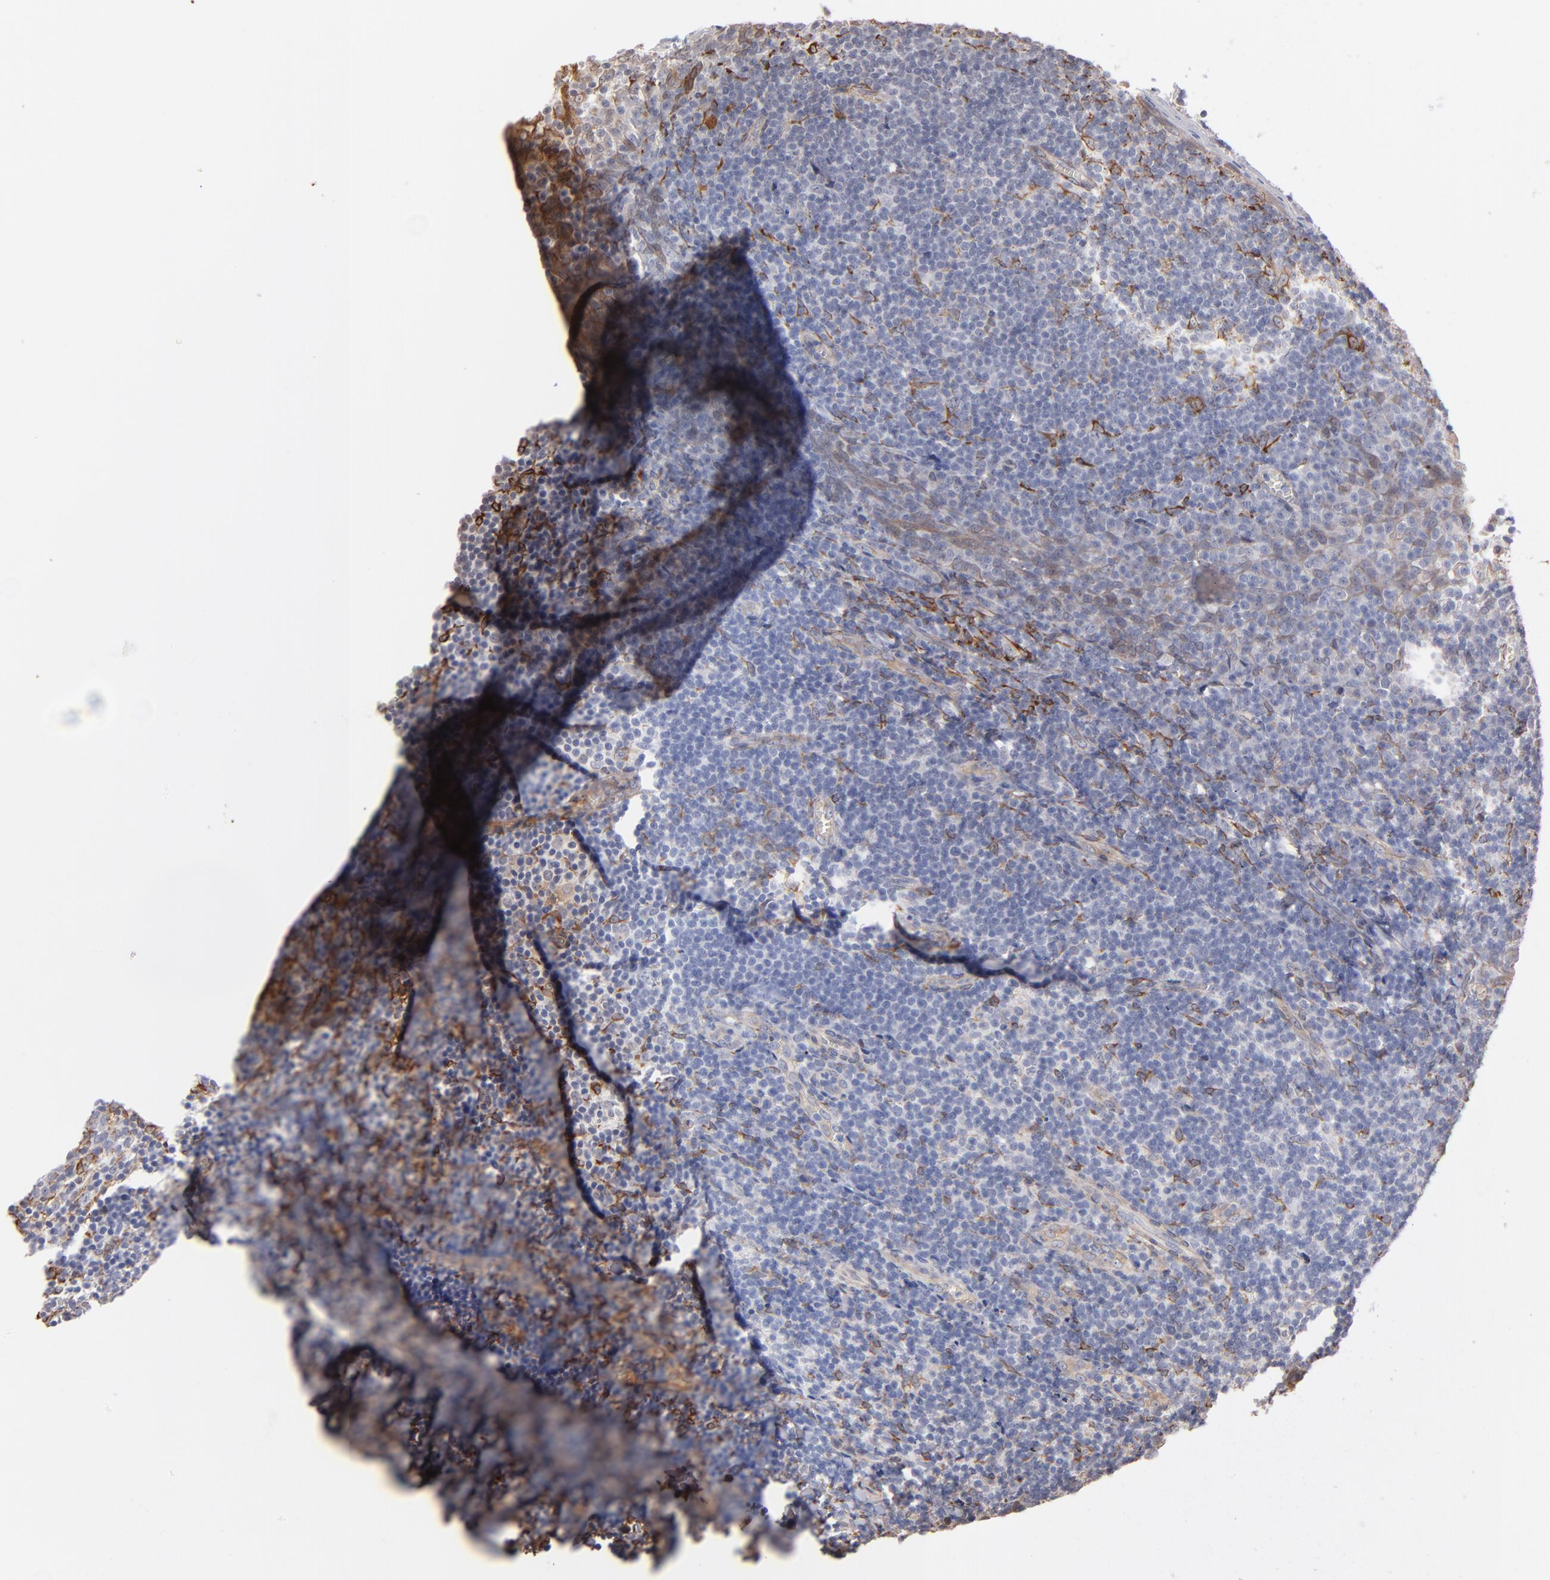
{"staining": {"intensity": "moderate", "quantity": "<25%", "location": "cytoplasmic/membranous"}, "tissue": "tonsil", "cell_type": "Non-germinal center cells", "image_type": "normal", "snomed": [{"axis": "morphology", "description": "Normal tissue, NOS"}, {"axis": "topography", "description": "Tonsil"}], "caption": "Immunohistochemistry of benign tonsil demonstrates low levels of moderate cytoplasmic/membranous staining in approximately <25% of non-germinal center cells.", "gene": "PGRMC1", "patient": {"sex": "male", "age": 31}}